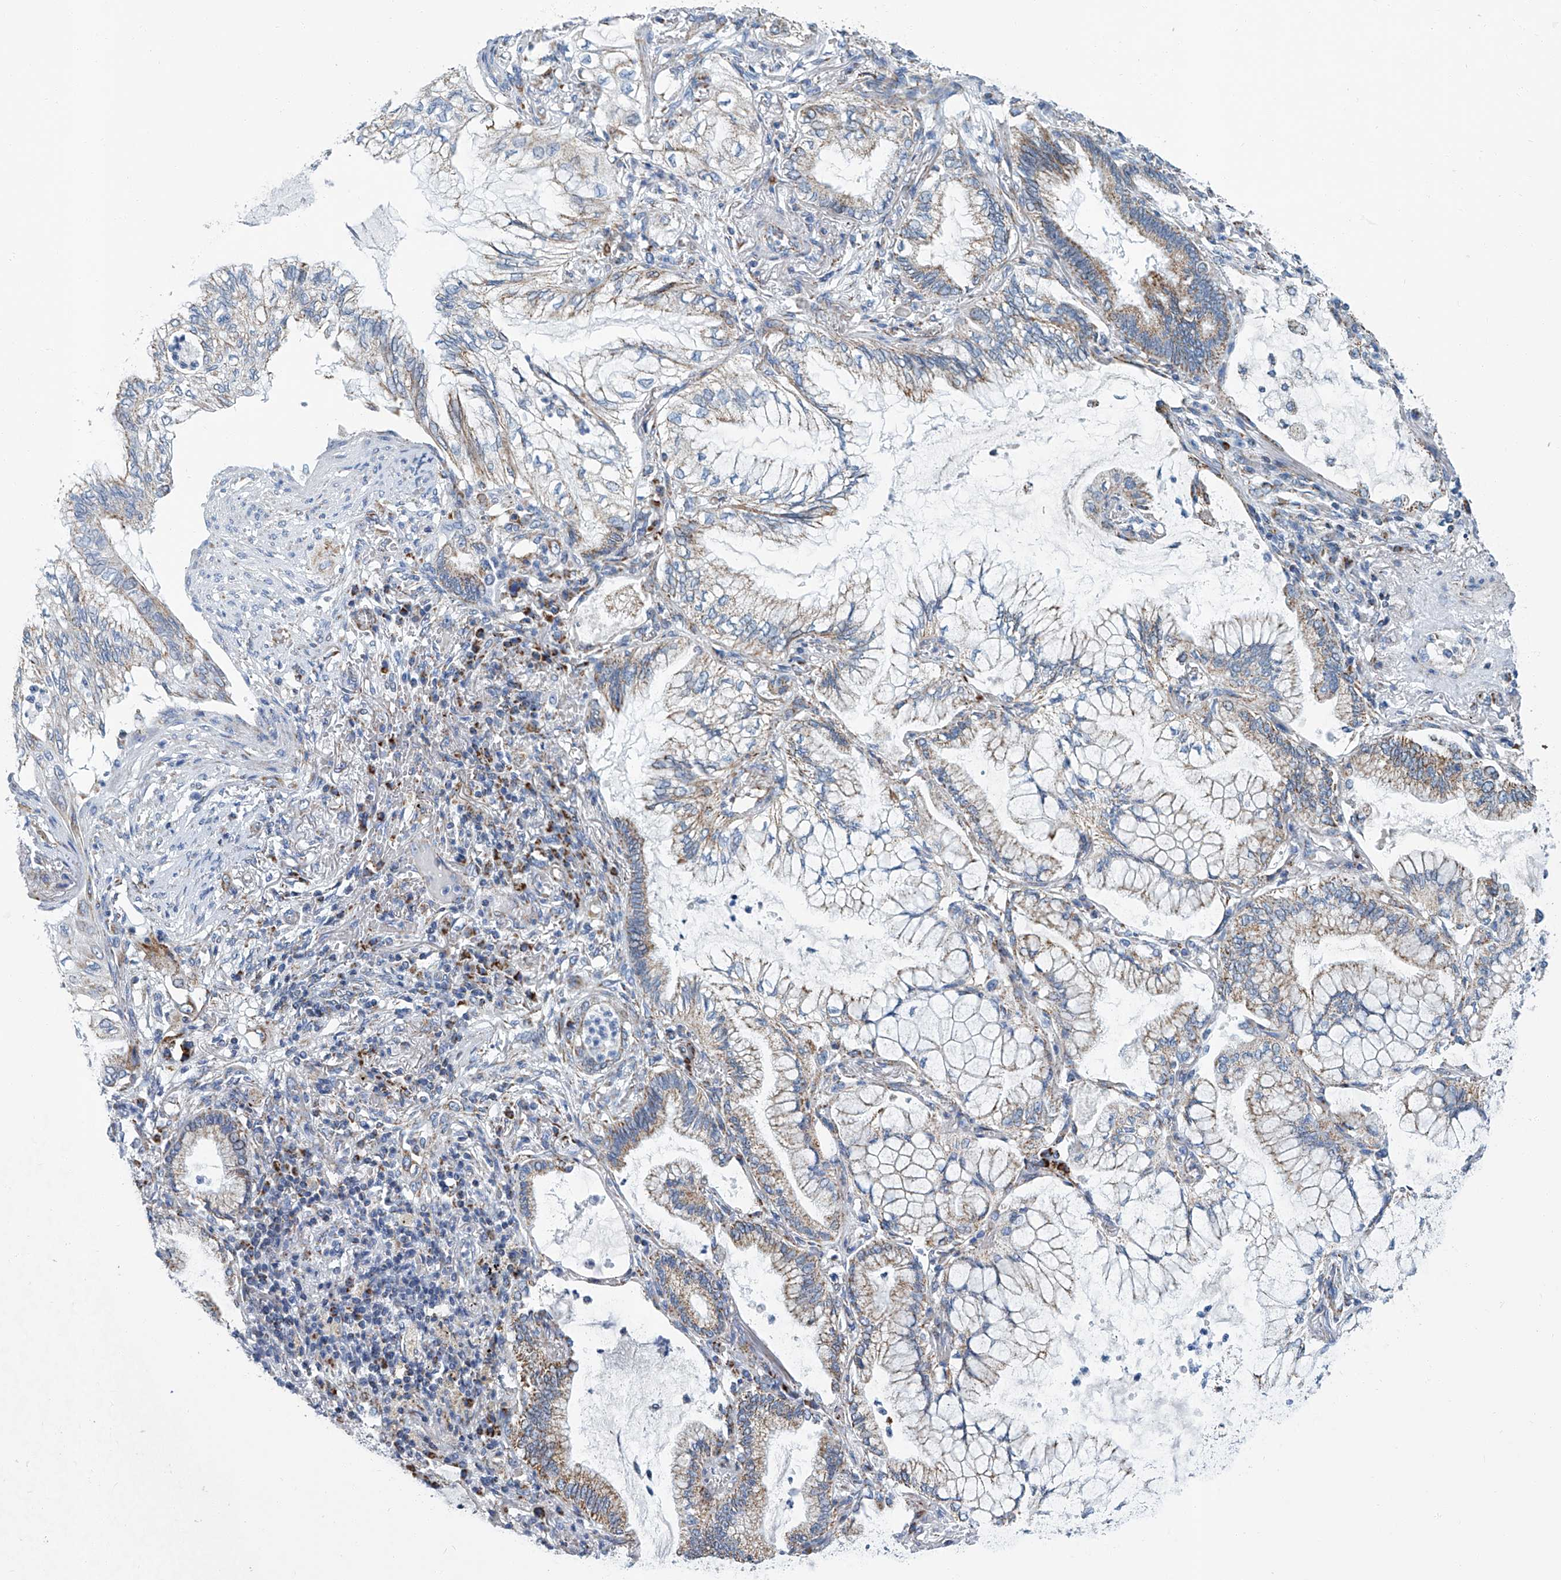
{"staining": {"intensity": "weak", "quantity": "25%-75%", "location": "cytoplasmic/membranous"}, "tissue": "lung cancer", "cell_type": "Tumor cells", "image_type": "cancer", "snomed": [{"axis": "morphology", "description": "Adenocarcinoma, NOS"}, {"axis": "topography", "description": "Lung"}], "caption": "Protein staining of lung cancer (adenocarcinoma) tissue exhibits weak cytoplasmic/membranous expression in about 25%-75% of tumor cells. (Brightfield microscopy of DAB IHC at high magnification).", "gene": "MT-ND1", "patient": {"sex": "female", "age": 70}}